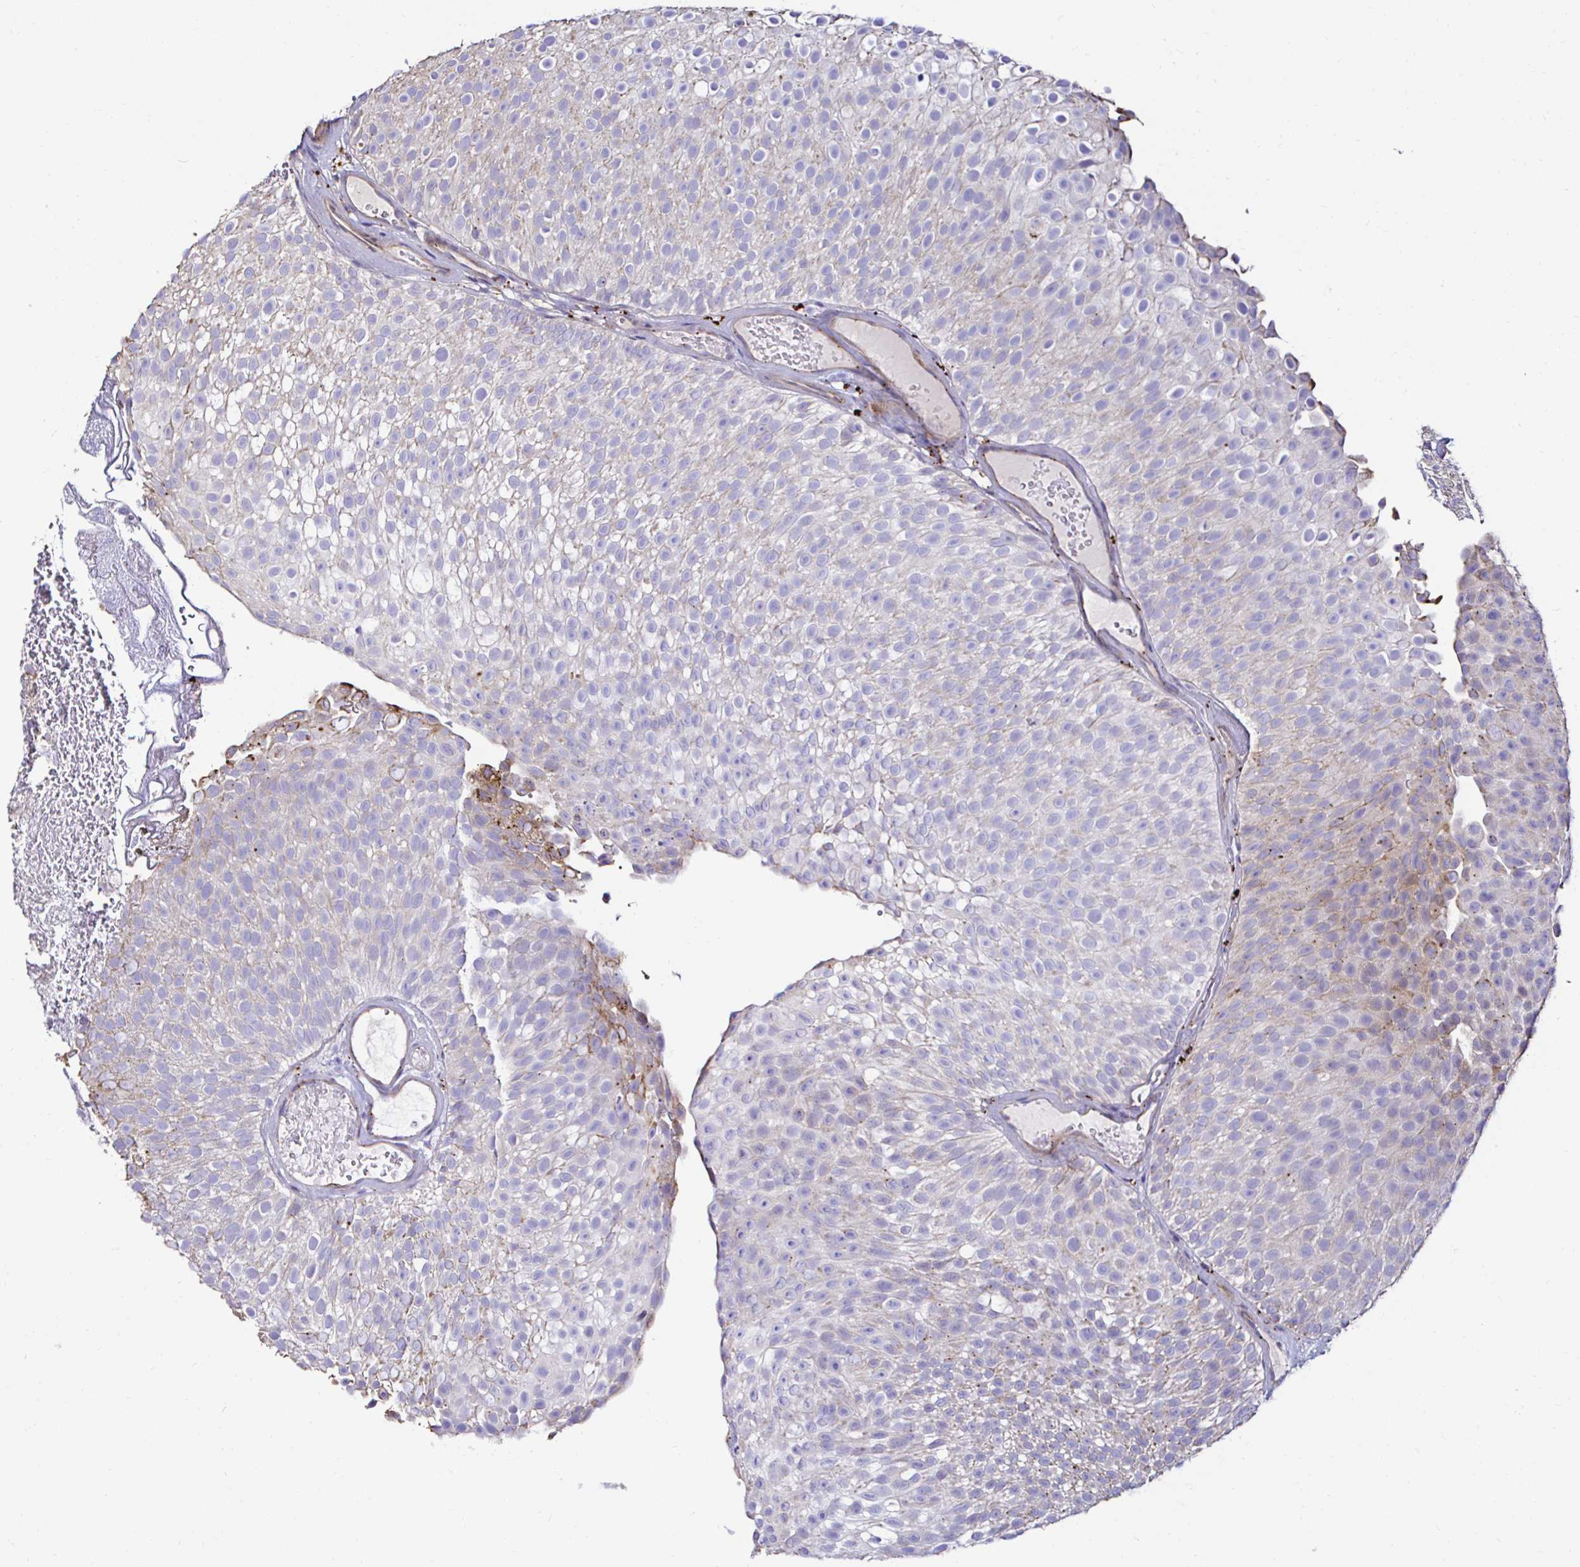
{"staining": {"intensity": "moderate", "quantity": "<25%", "location": "cytoplasmic/membranous"}, "tissue": "urothelial cancer", "cell_type": "Tumor cells", "image_type": "cancer", "snomed": [{"axis": "morphology", "description": "Urothelial carcinoma, Low grade"}, {"axis": "topography", "description": "Urinary bladder"}], "caption": "Immunohistochemistry of urothelial cancer exhibits low levels of moderate cytoplasmic/membranous positivity in approximately <25% of tumor cells.", "gene": "GALNS", "patient": {"sex": "male", "age": 78}}